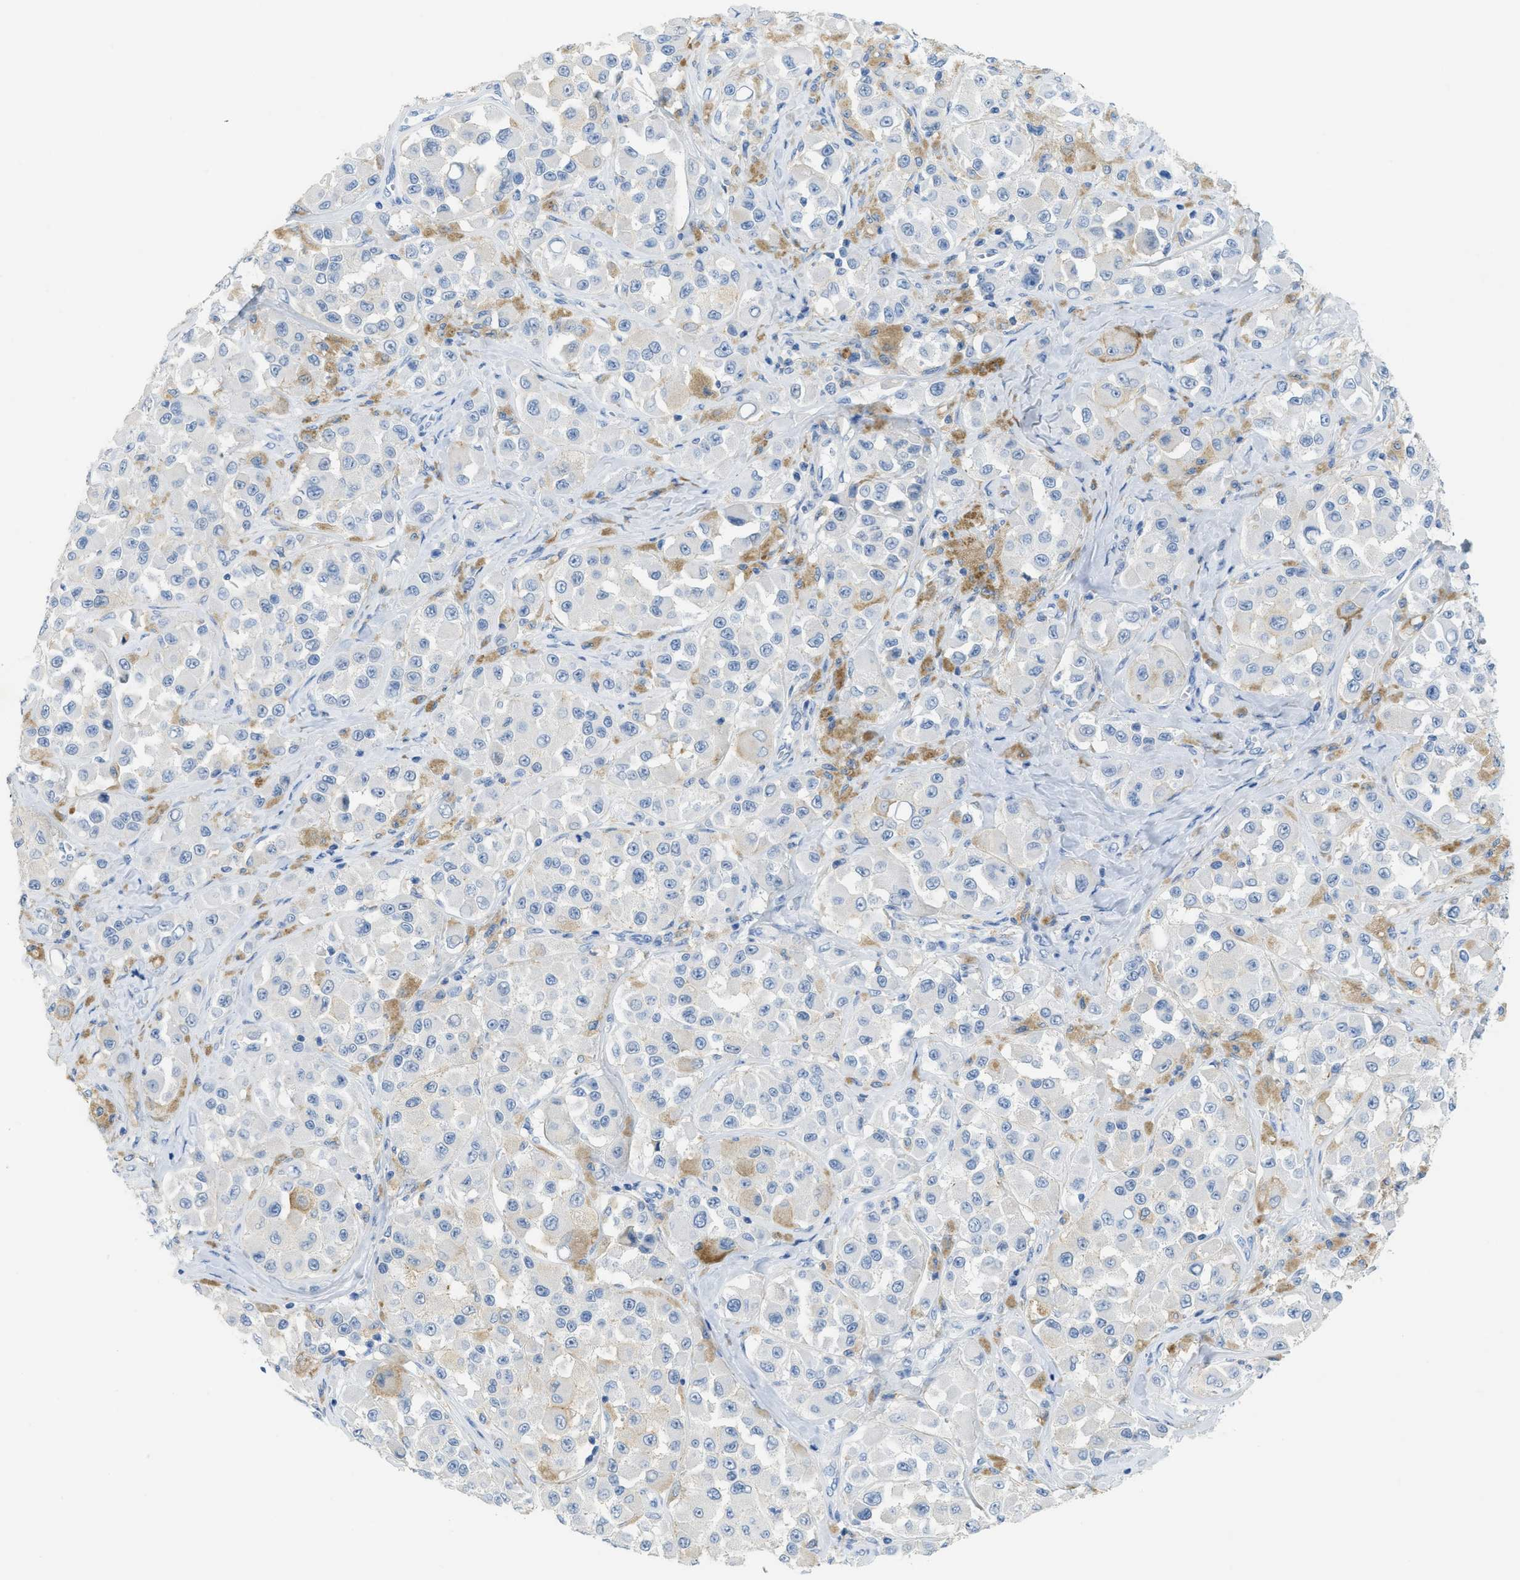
{"staining": {"intensity": "negative", "quantity": "none", "location": "none"}, "tissue": "melanoma", "cell_type": "Tumor cells", "image_type": "cancer", "snomed": [{"axis": "morphology", "description": "Malignant melanoma, NOS"}, {"axis": "topography", "description": "Skin"}], "caption": "Tumor cells are negative for brown protein staining in melanoma.", "gene": "CNNM4", "patient": {"sex": "male", "age": 84}}